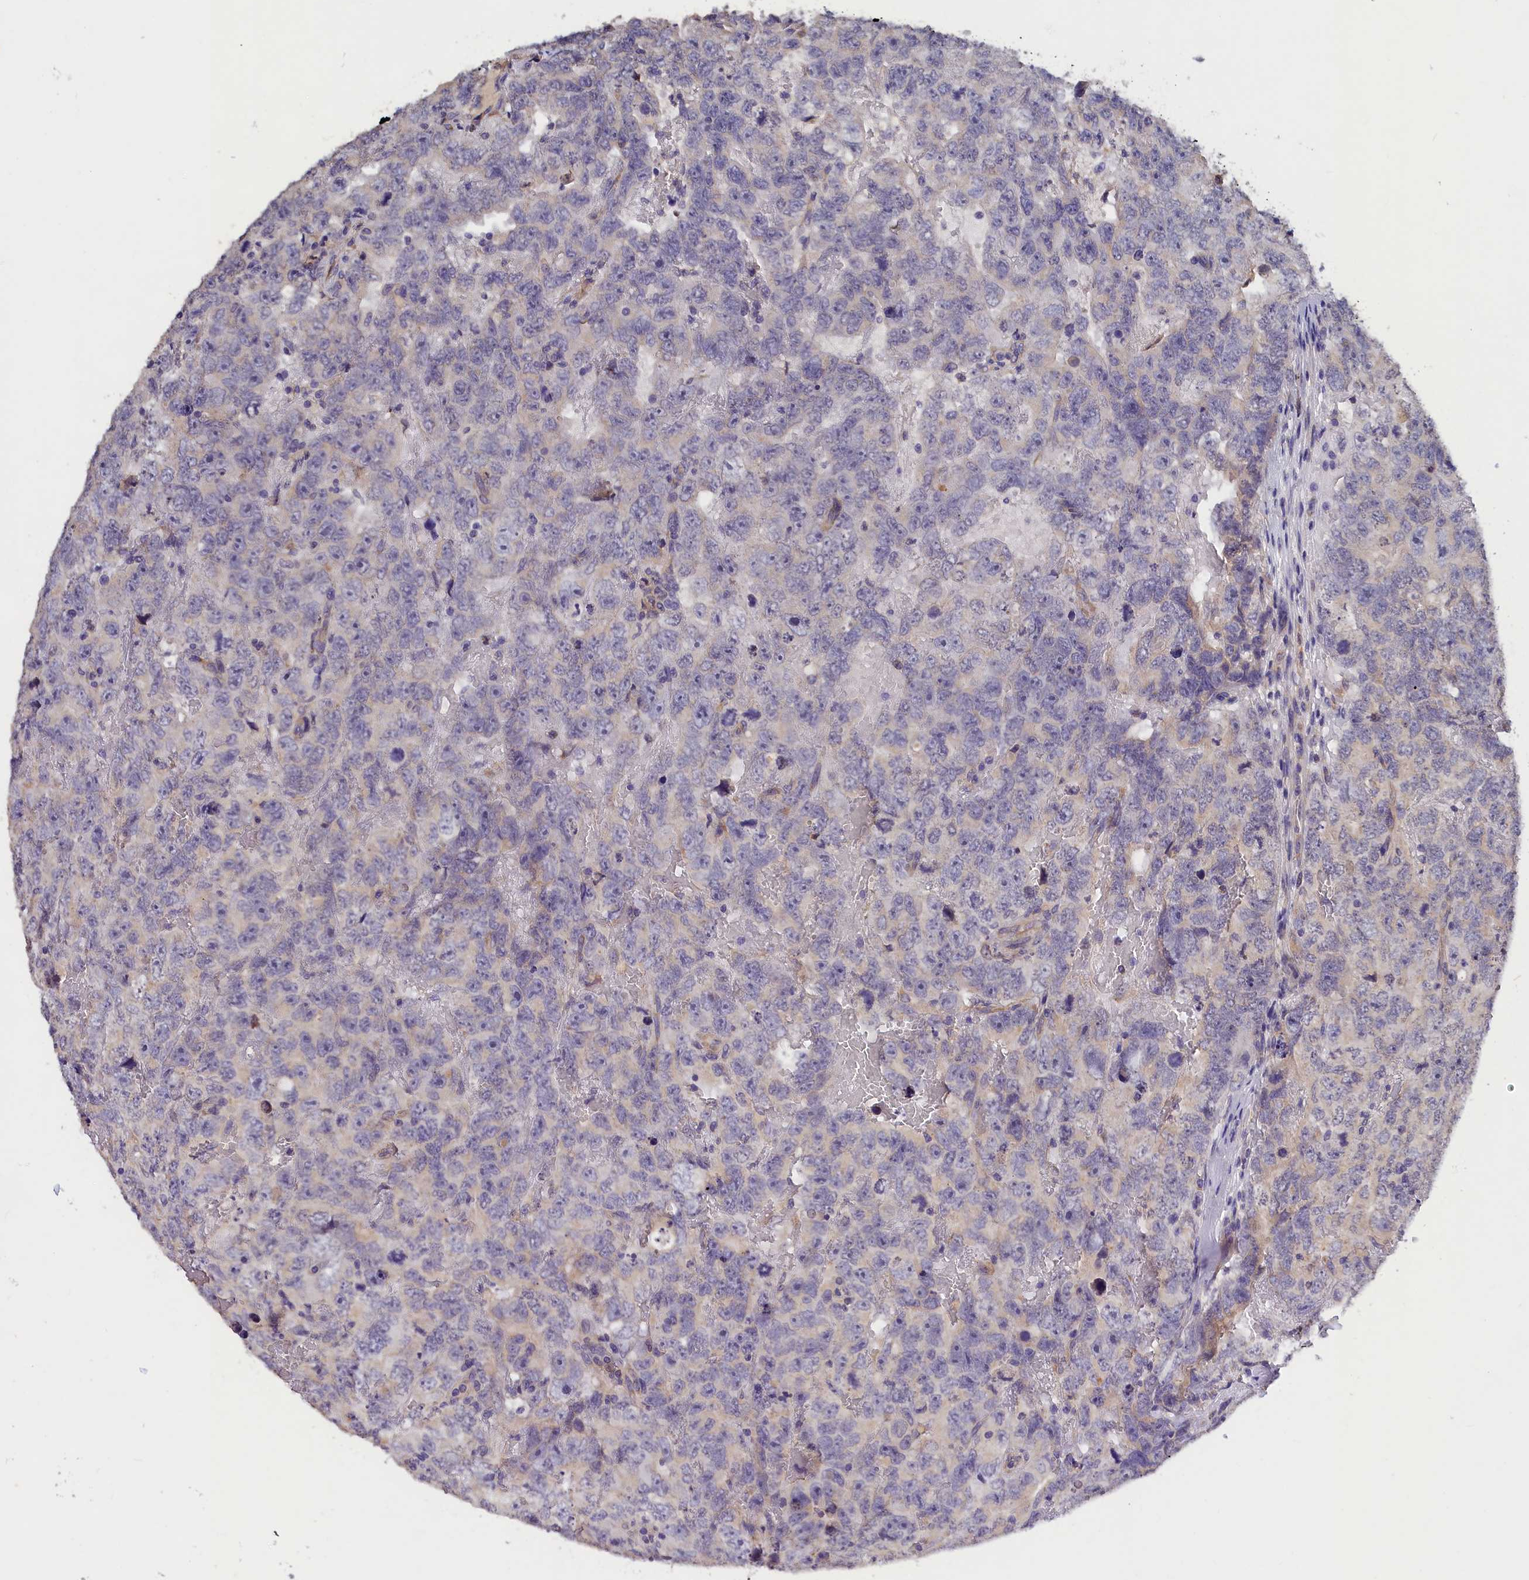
{"staining": {"intensity": "negative", "quantity": "none", "location": "none"}, "tissue": "testis cancer", "cell_type": "Tumor cells", "image_type": "cancer", "snomed": [{"axis": "morphology", "description": "Carcinoma, Embryonal, NOS"}, {"axis": "topography", "description": "Testis"}], "caption": "This is an immunohistochemistry (IHC) photomicrograph of human testis embryonal carcinoma. There is no expression in tumor cells.", "gene": "ST7L", "patient": {"sex": "male", "age": 45}}